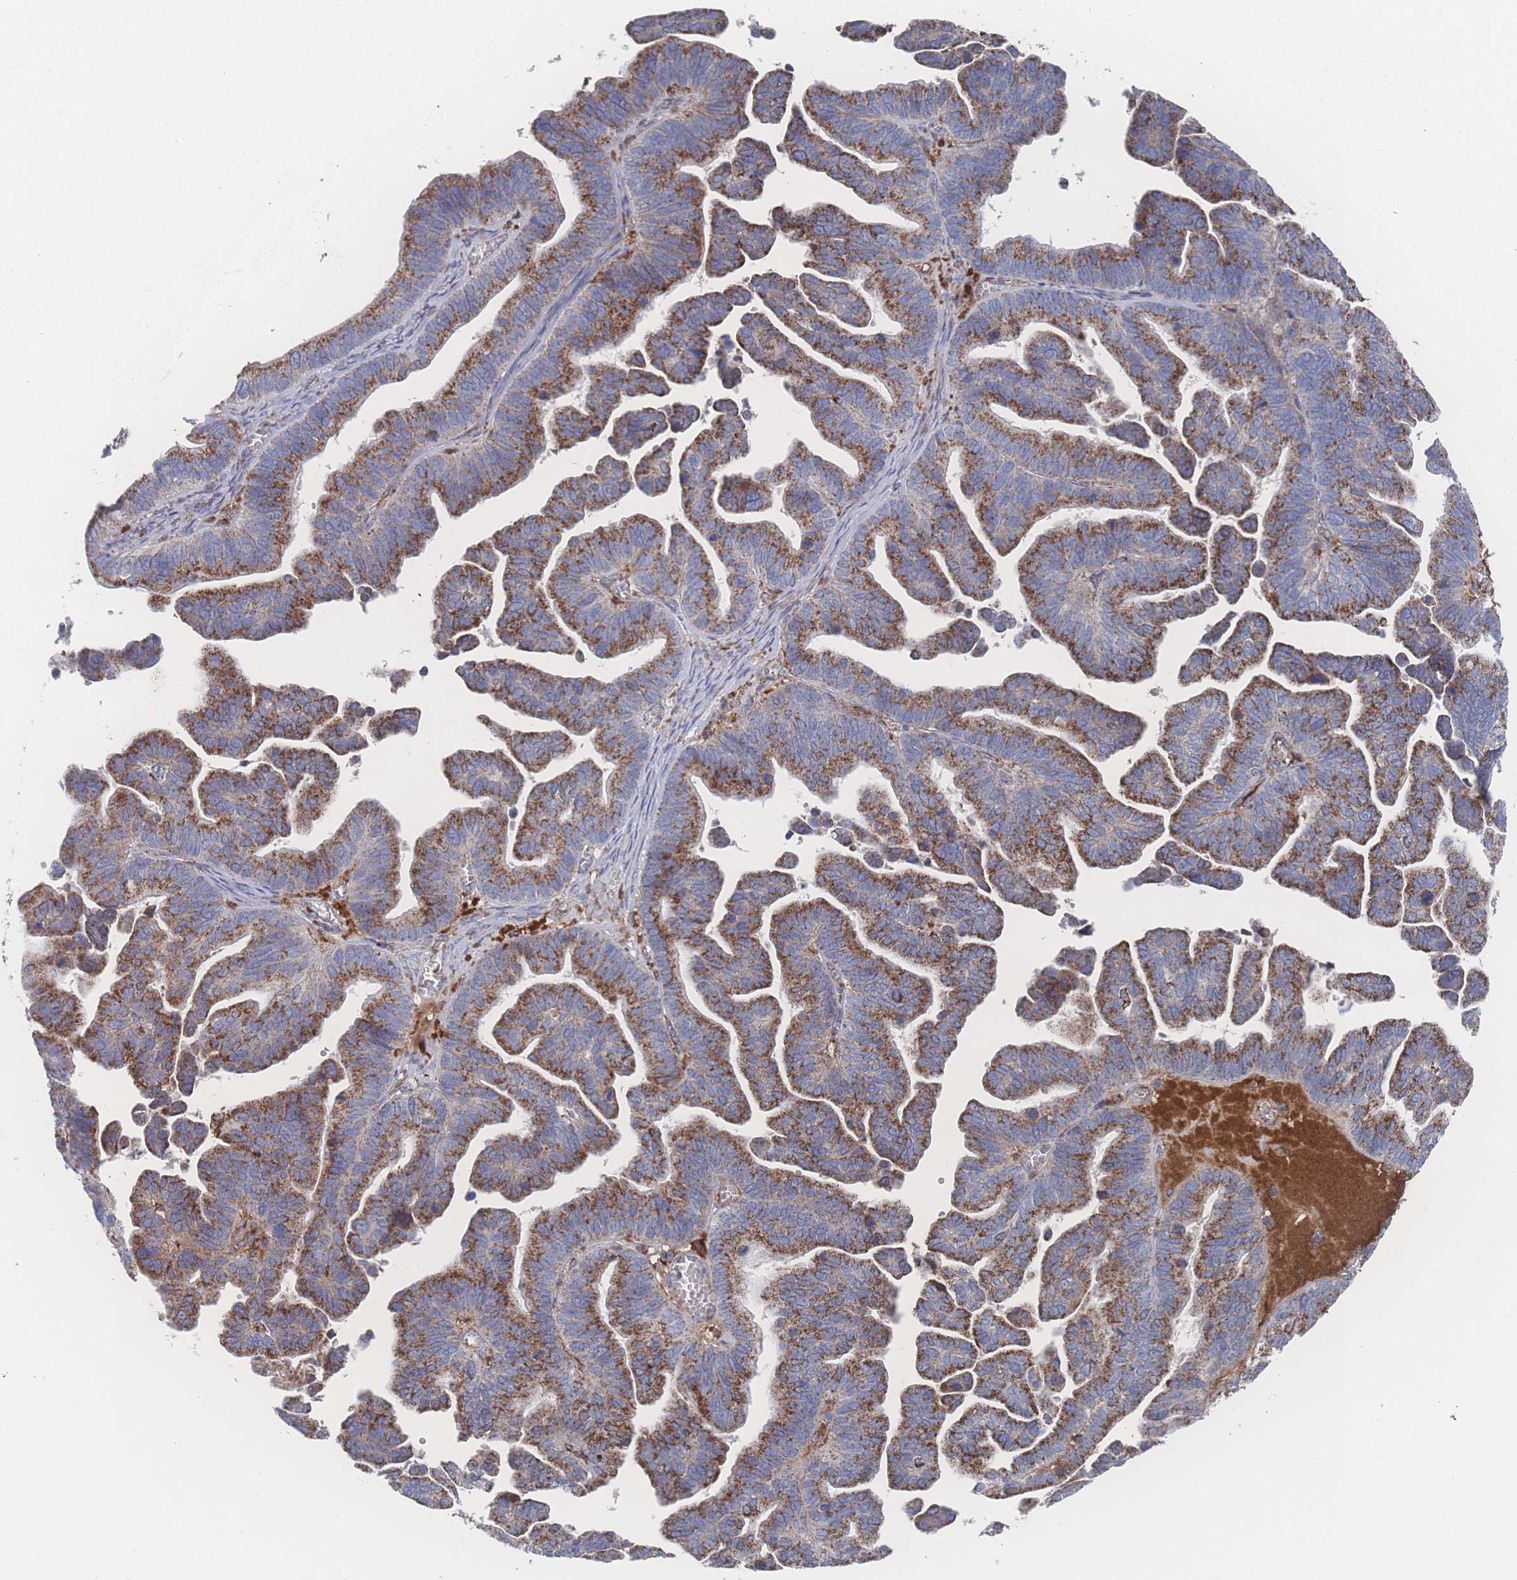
{"staining": {"intensity": "strong", "quantity": ">75%", "location": "cytoplasmic/membranous"}, "tissue": "ovarian cancer", "cell_type": "Tumor cells", "image_type": "cancer", "snomed": [{"axis": "morphology", "description": "Cystadenocarcinoma, serous, NOS"}, {"axis": "topography", "description": "Ovary"}], "caption": "Immunohistochemical staining of human ovarian cancer shows high levels of strong cytoplasmic/membranous protein staining in about >75% of tumor cells. The protein of interest is stained brown, and the nuclei are stained in blue (DAB (3,3'-diaminobenzidine) IHC with brightfield microscopy, high magnification).", "gene": "PEX14", "patient": {"sex": "female", "age": 56}}